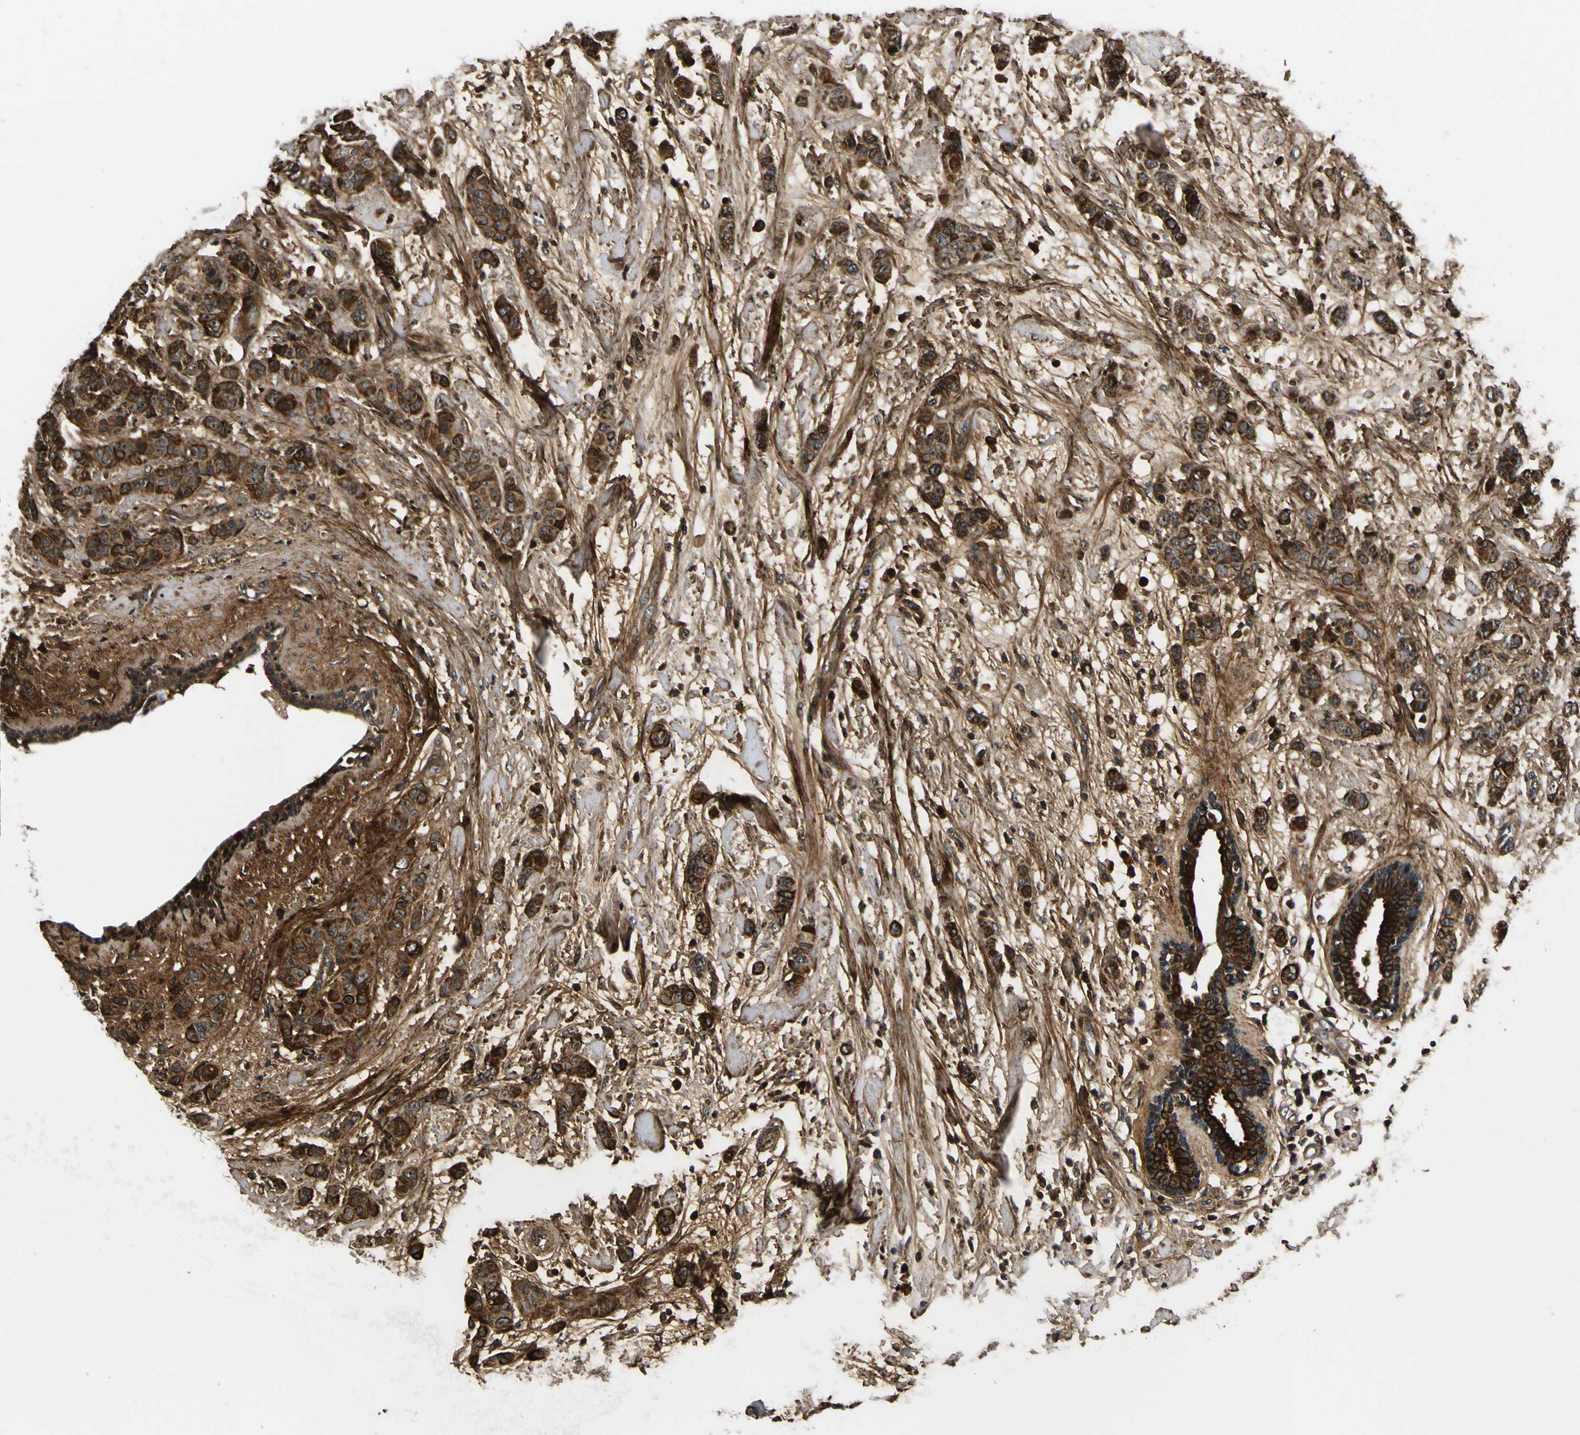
{"staining": {"intensity": "strong", "quantity": ">75%", "location": "cytoplasmic/membranous"}, "tissue": "breast cancer", "cell_type": "Tumor cells", "image_type": "cancer", "snomed": [{"axis": "morphology", "description": "Normal tissue, NOS"}, {"axis": "morphology", "description": "Duct carcinoma"}, {"axis": "topography", "description": "Breast"}], "caption": "Tumor cells show strong cytoplasmic/membranous expression in approximately >75% of cells in invasive ductal carcinoma (breast). (DAB IHC, brown staining for protein, blue staining for nuclei).", "gene": "LRP4", "patient": {"sex": "female", "age": 40}}